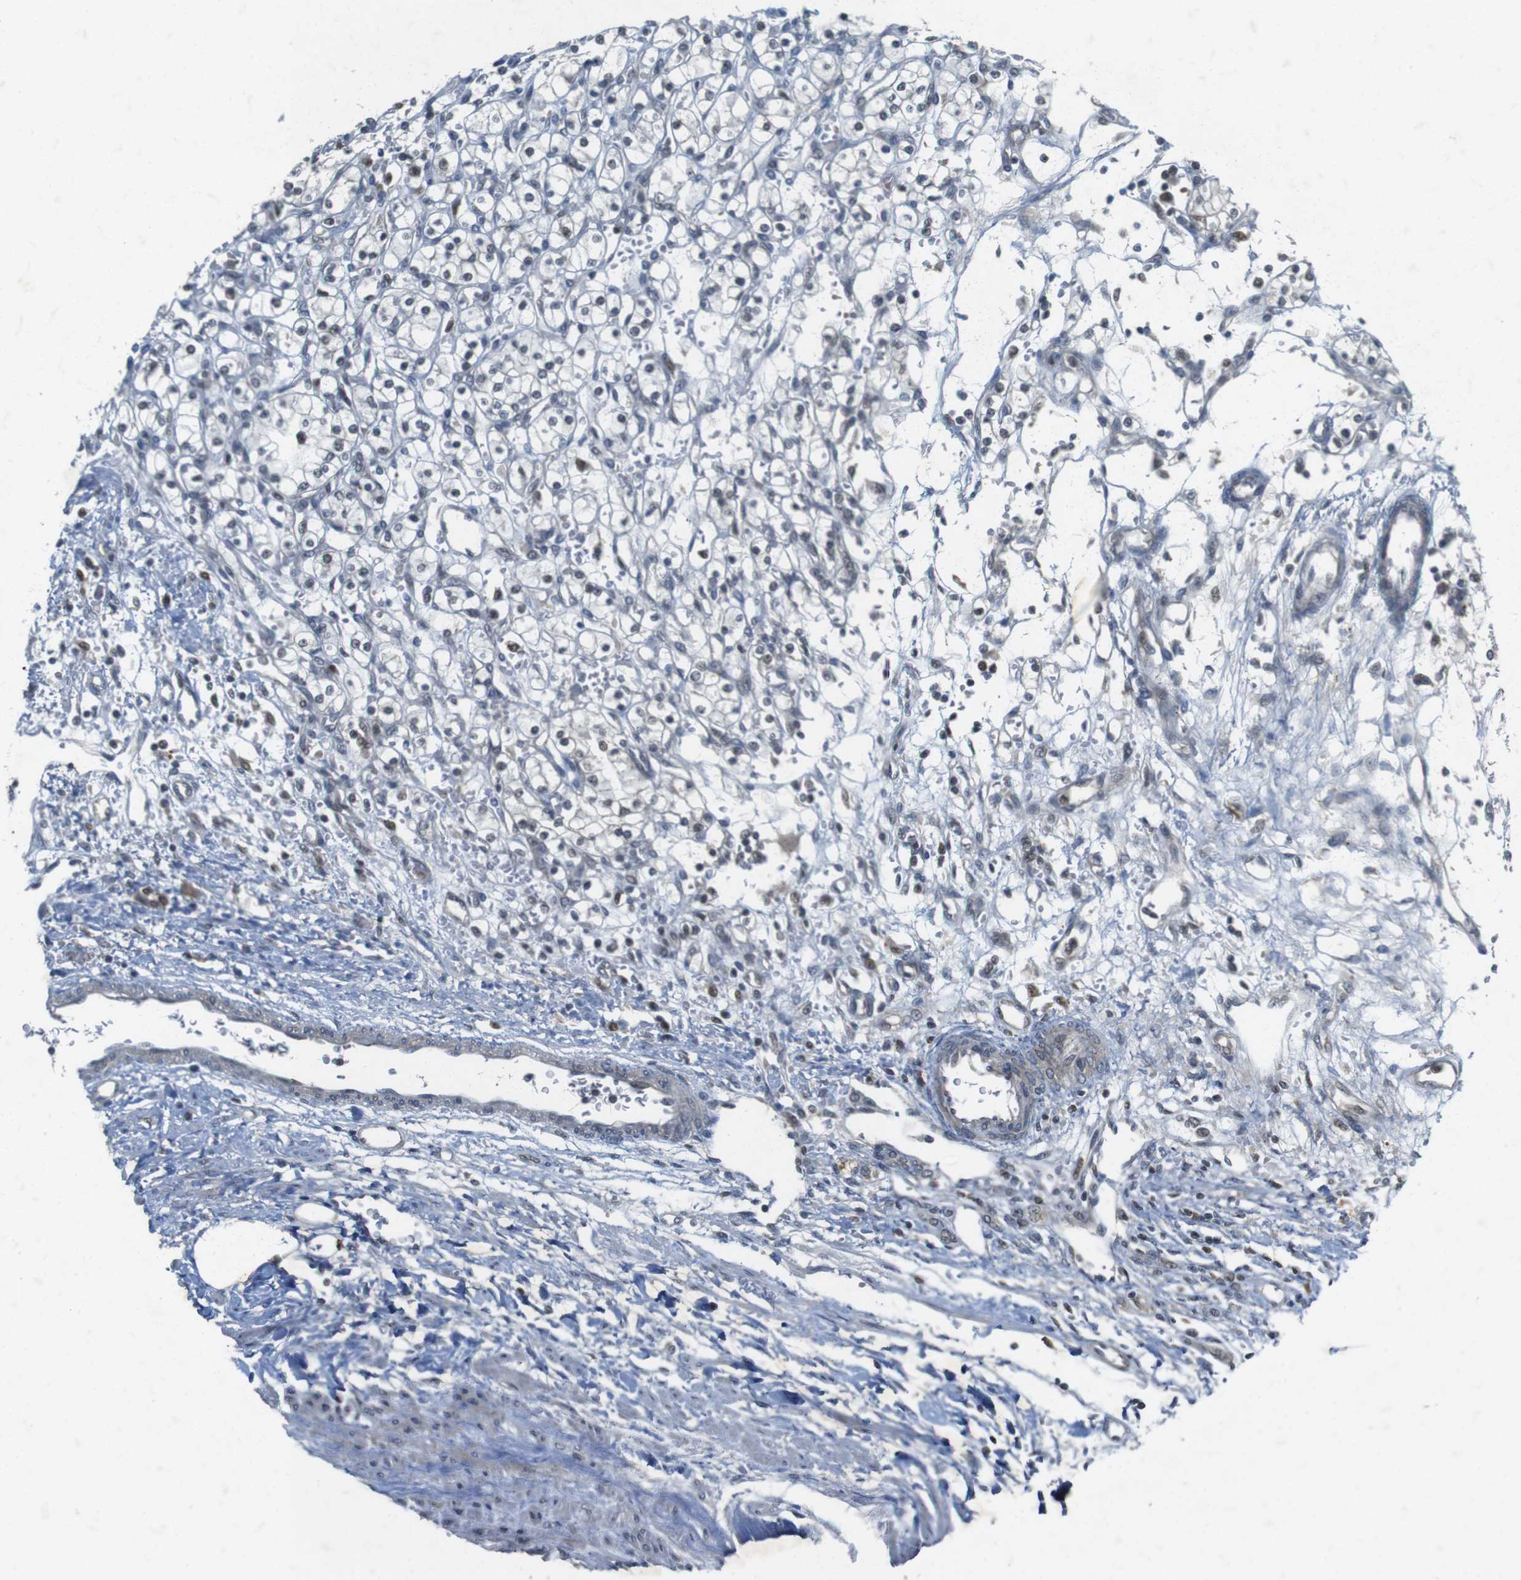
{"staining": {"intensity": "weak", "quantity": "25%-75%", "location": "nuclear"}, "tissue": "renal cancer", "cell_type": "Tumor cells", "image_type": "cancer", "snomed": [{"axis": "morphology", "description": "Normal tissue, NOS"}, {"axis": "morphology", "description": "Adenocarcinoma, NOS"}, {"axis": "topography", "description": "Kidney"}], "caption": "Brown immunohistochemical staining in human renal adenocarcinoma reveals weak nuclear staining in approximately 25%-75% of tumor cells.", "gene": "MAPKAPK5", "patient": {"sex": "female", "age": 55}}